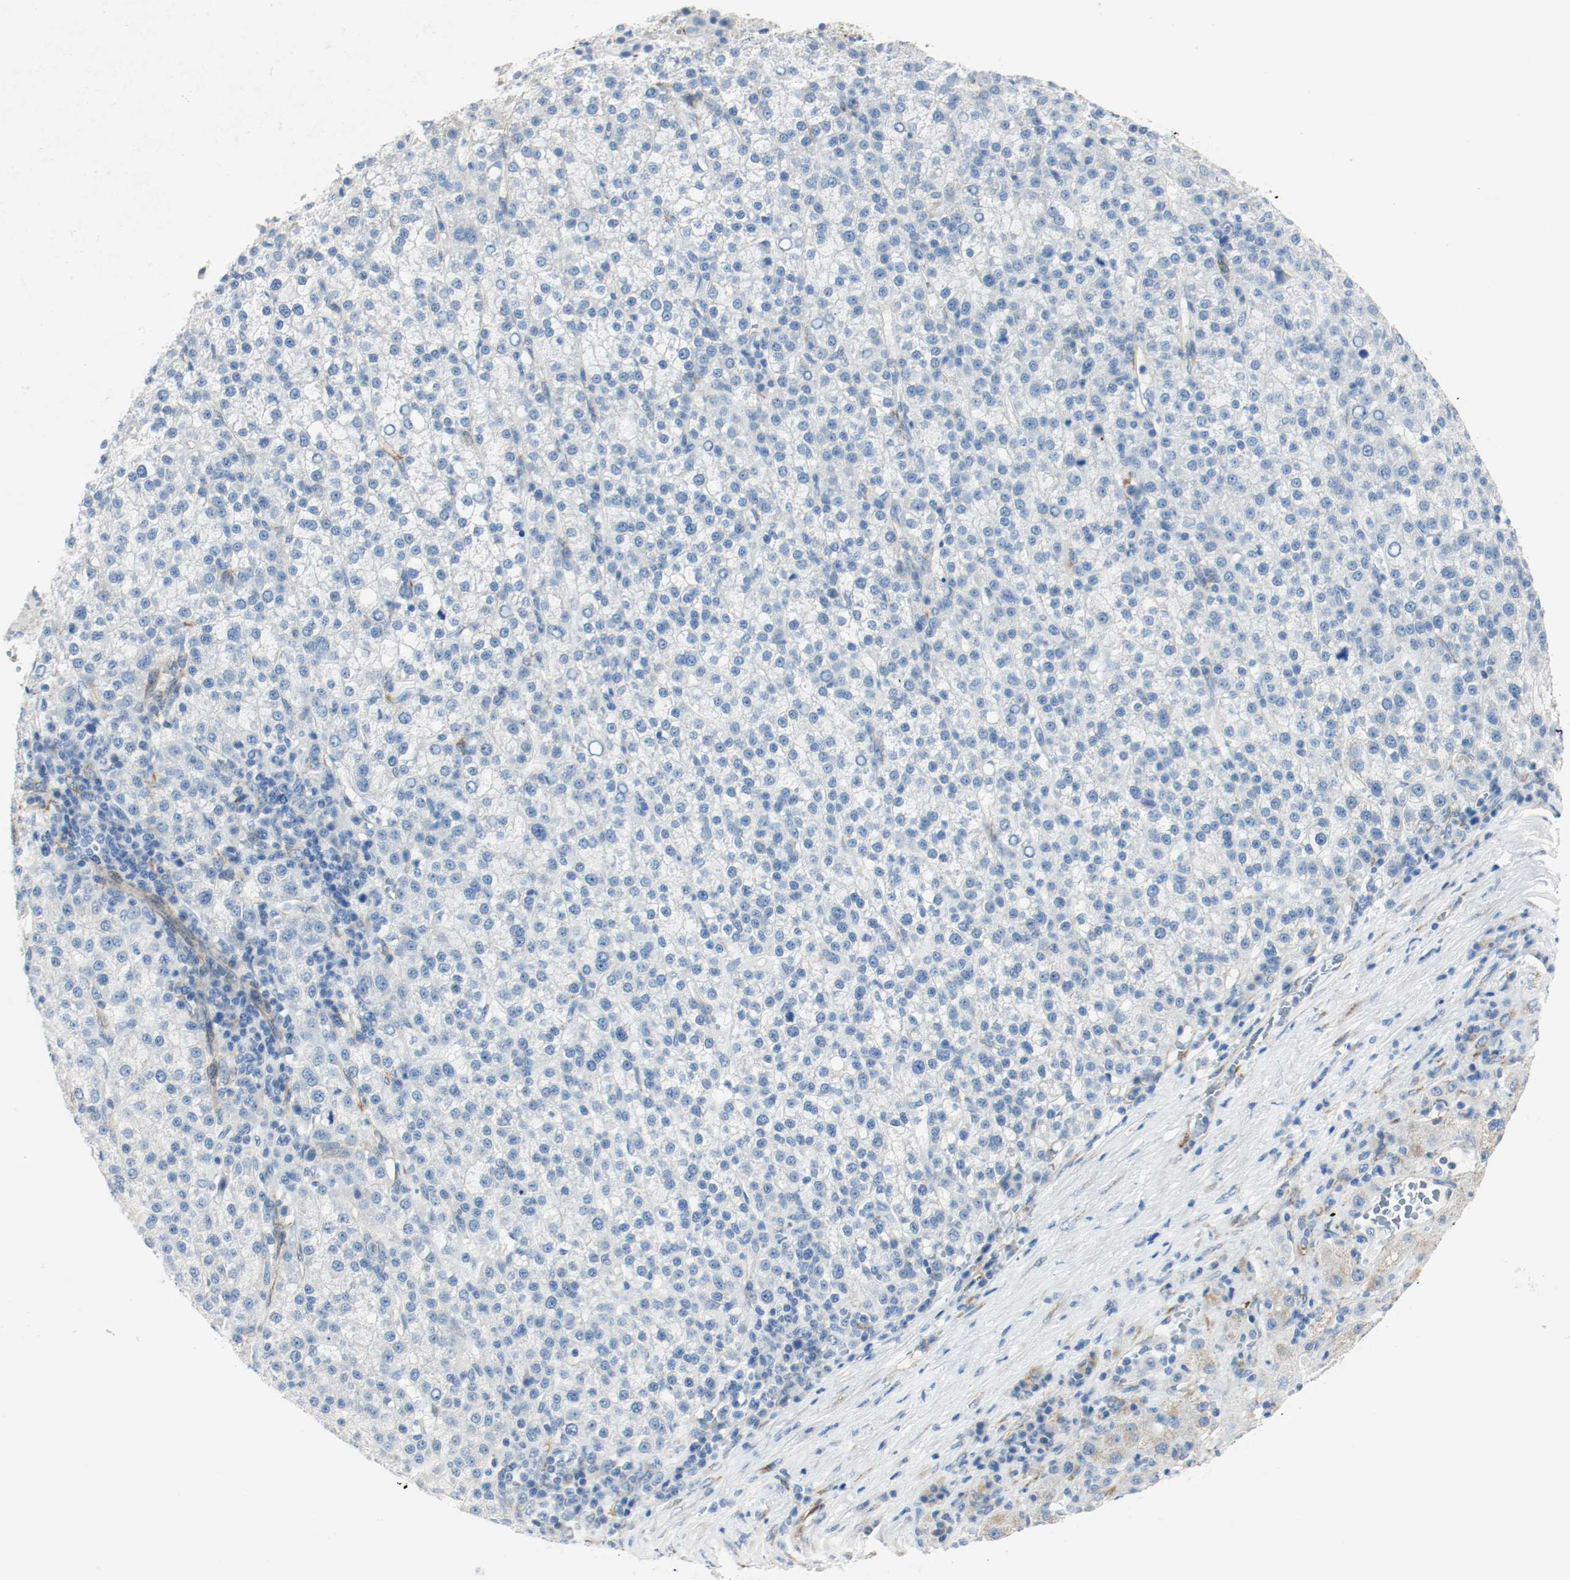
{"staining": {"intensity": "negative", "quantity": "none", "location": "none"}, "tissue": "liver cancer", "cell_type": "Tumor cells", "image_type": "cancer", "snomed": [{"axis": "morphology", "description": "Carcinoma, Hepatocellular, NOS"}, {"axis": "topography", "description": "Liver"}], "caption": "A histopathology image of liver hepatocellular carcinoma stained for a protein exhibits no brown staining in tumor cells.", "gene": "LAMB1", "patient": {"sex": "female", "age": 58}}